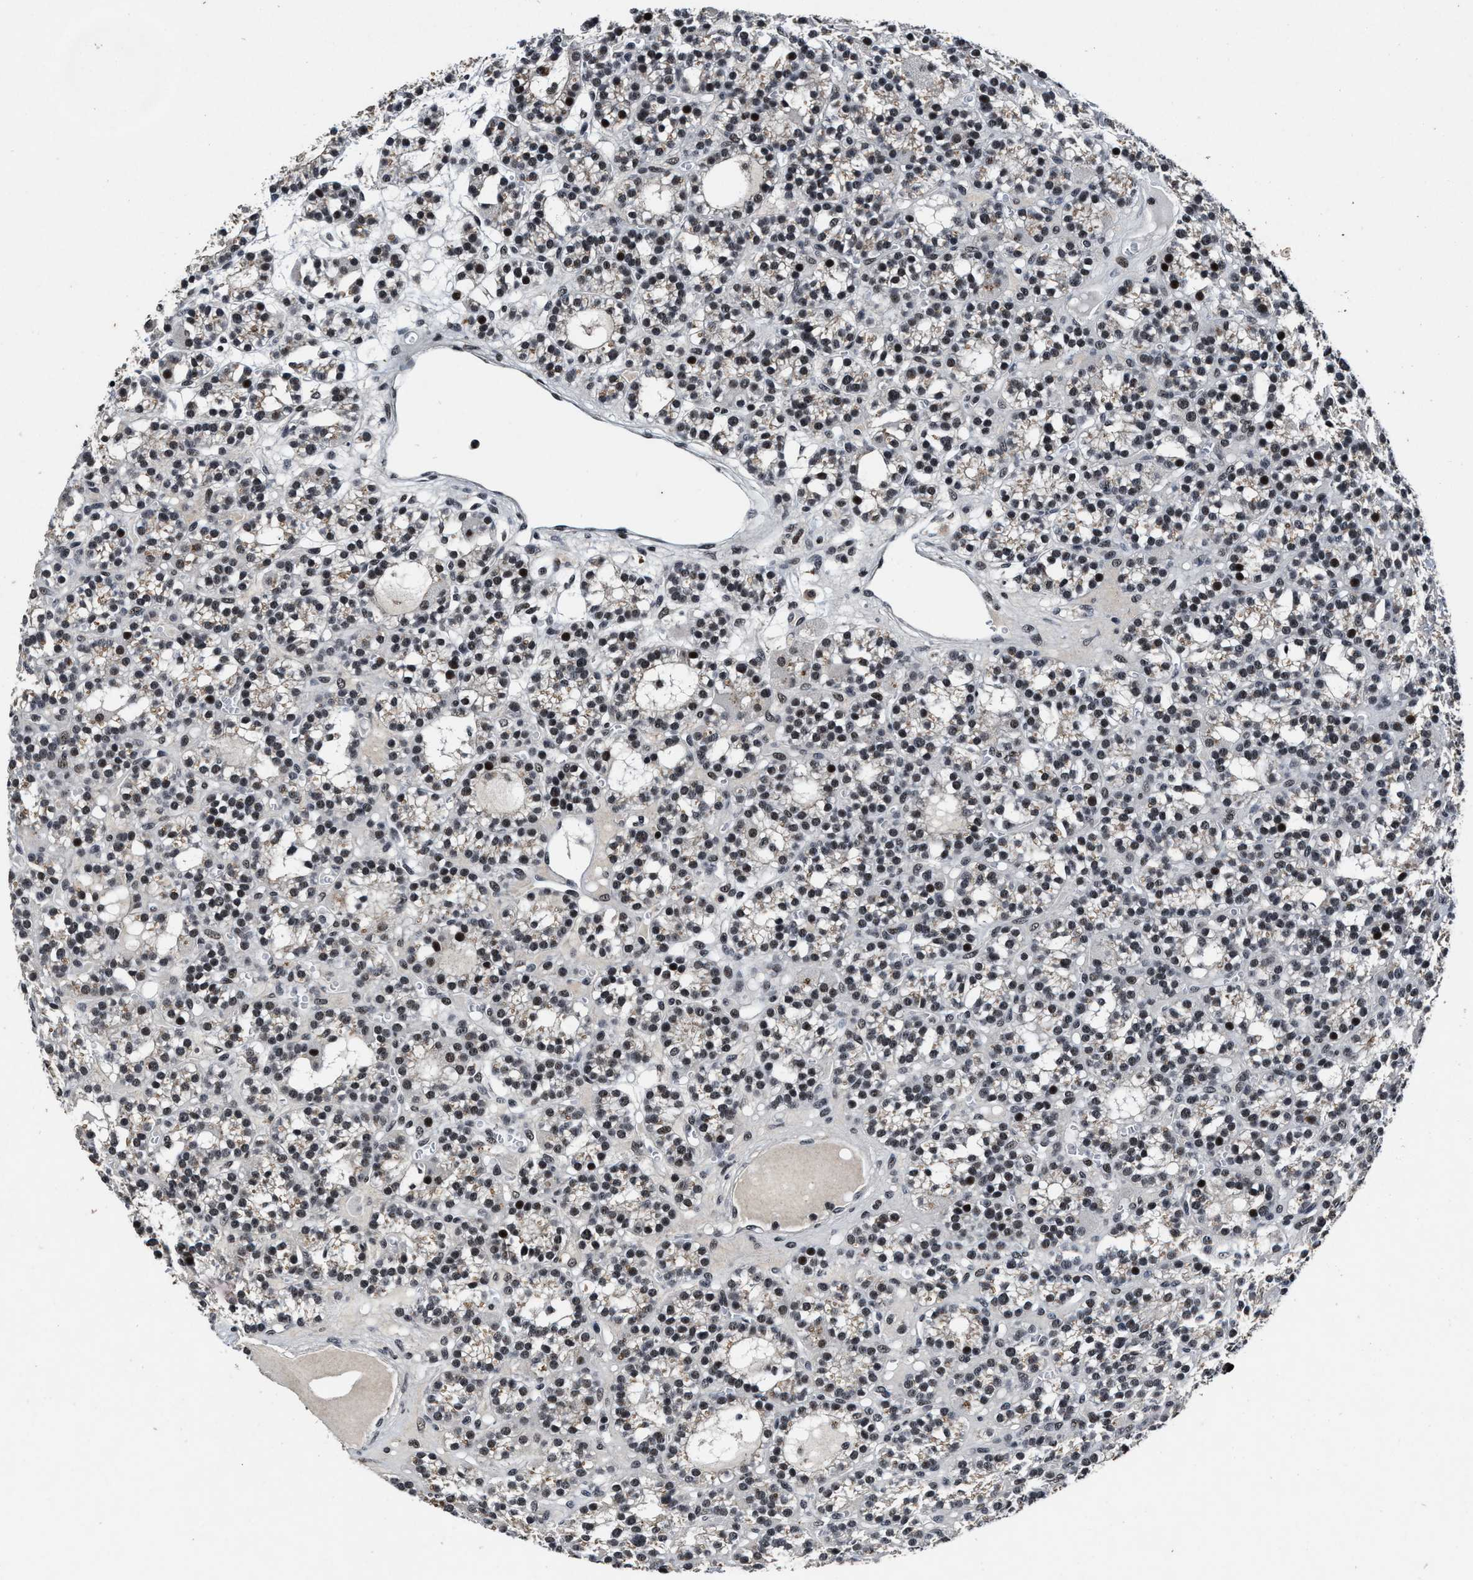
{"staining": {"intensity": "moderate", "quantity": ">75%", "location": "nuclear"}, "tissue": "parathyroid gland", "cell_type": "Glandular cells", "image_type": "normal", "snomed": [{"axis": "morphology", "description": "Normal tissue, NOS"}, {"axis": "morphology", "description": "Adenoma, NOS"}, {"axis": "topography", "description": "Parathyroid gland"}], "caption": "An image of human parathyroid gland stained for a protein exhibits moderate nuclear brown staining in glandular cells.", "gene": "ZNF233", "patient": {"sex": "female", "age": 58}}